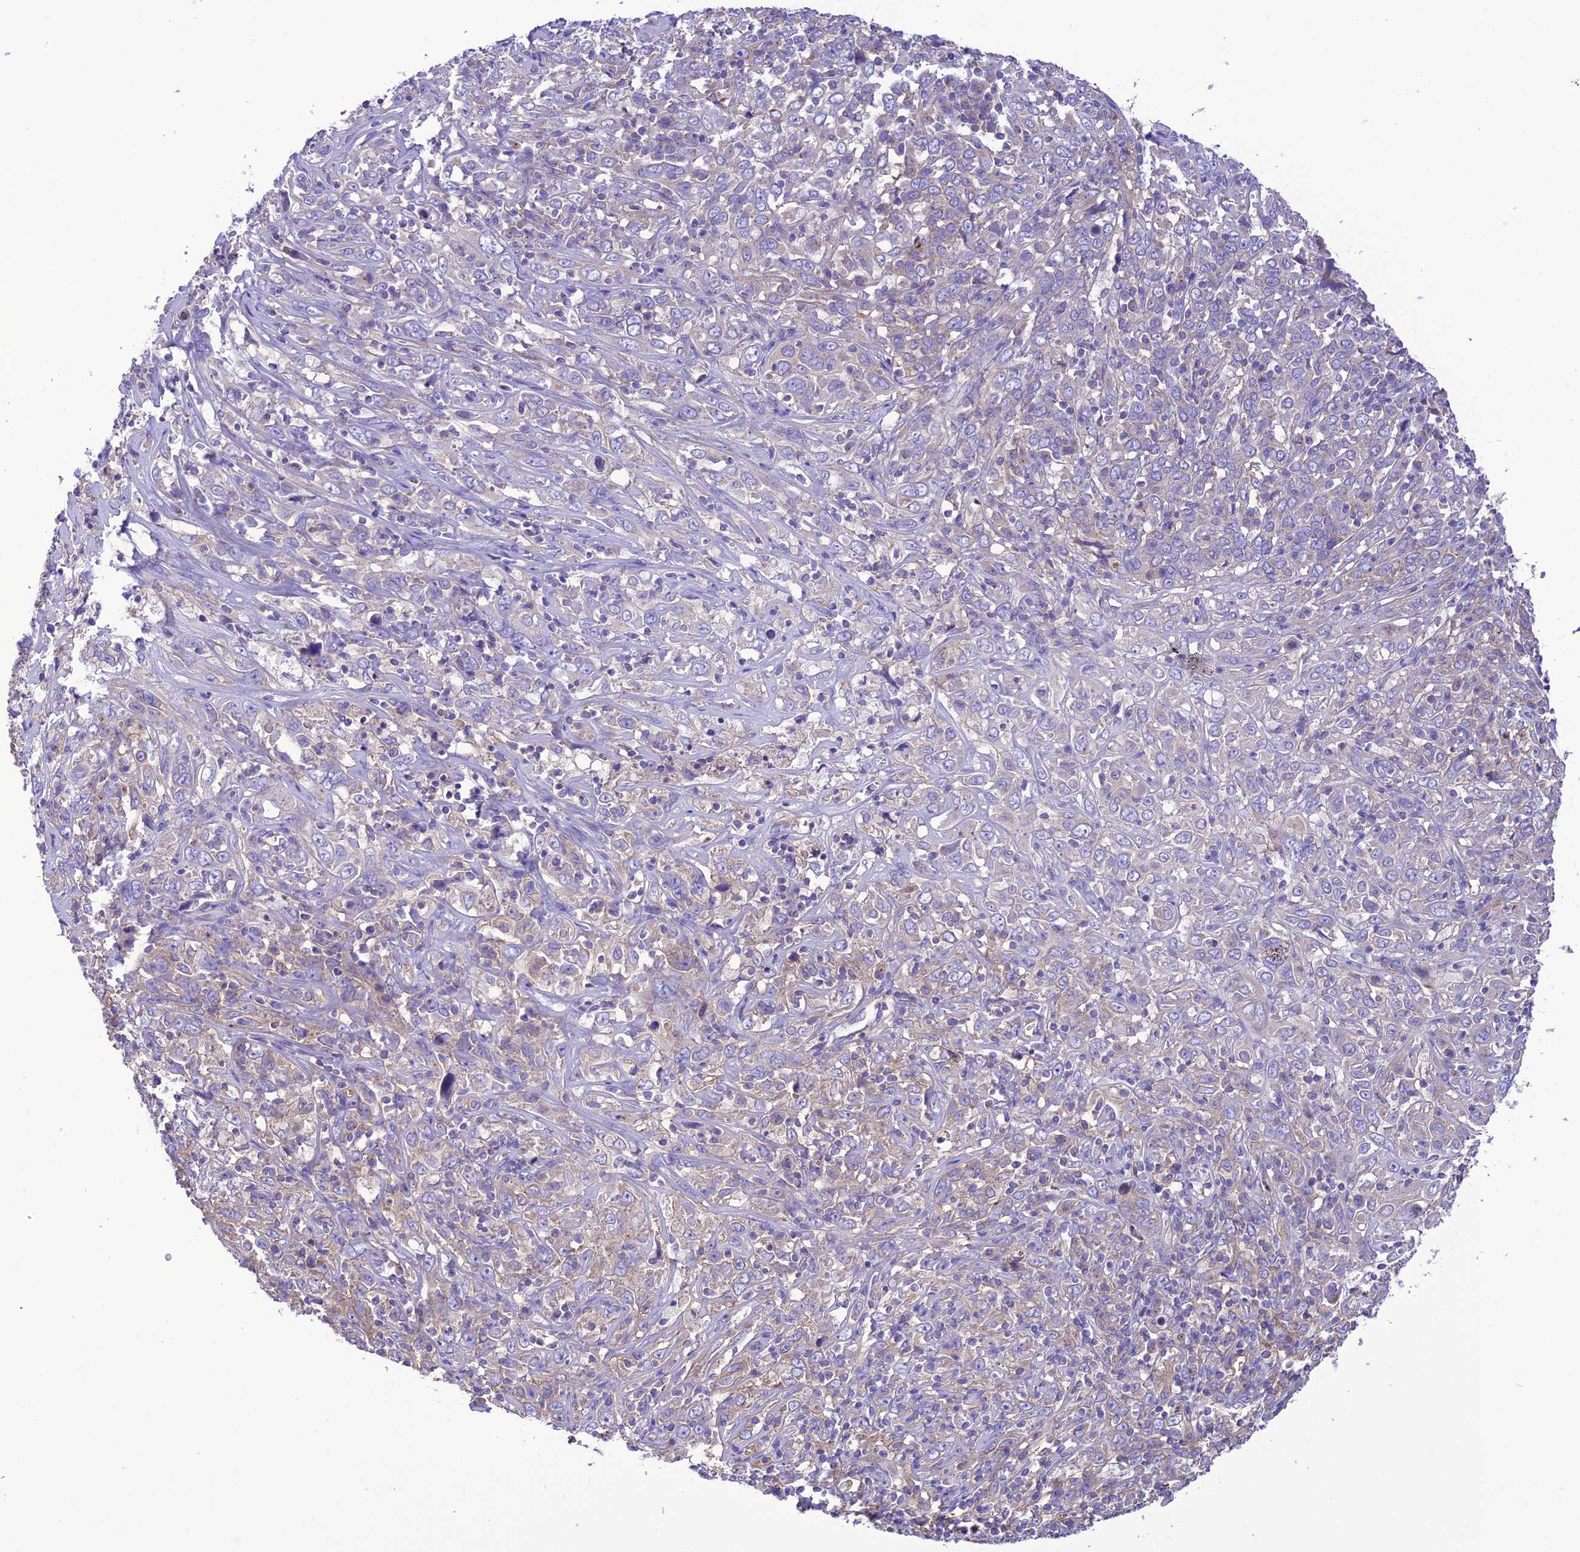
{"staining": {"intensity": "negative", "quantity": "none", "location": "none"}, "tissue": "cervical cancer", "cell_type": "Tumor cells", "image_type": "cancer", "snomed": [{"axis": "morphology", "description": "Squamous cell carcinoma, NOS"}, {"axis": "topography", "description": "Cervix"}], "caption": "Tumor cells show no significant expression in squamous cell carcinoma (cervical).", "gene": "MAP3K12", "patient": {"sex": "female", "age": 46}}